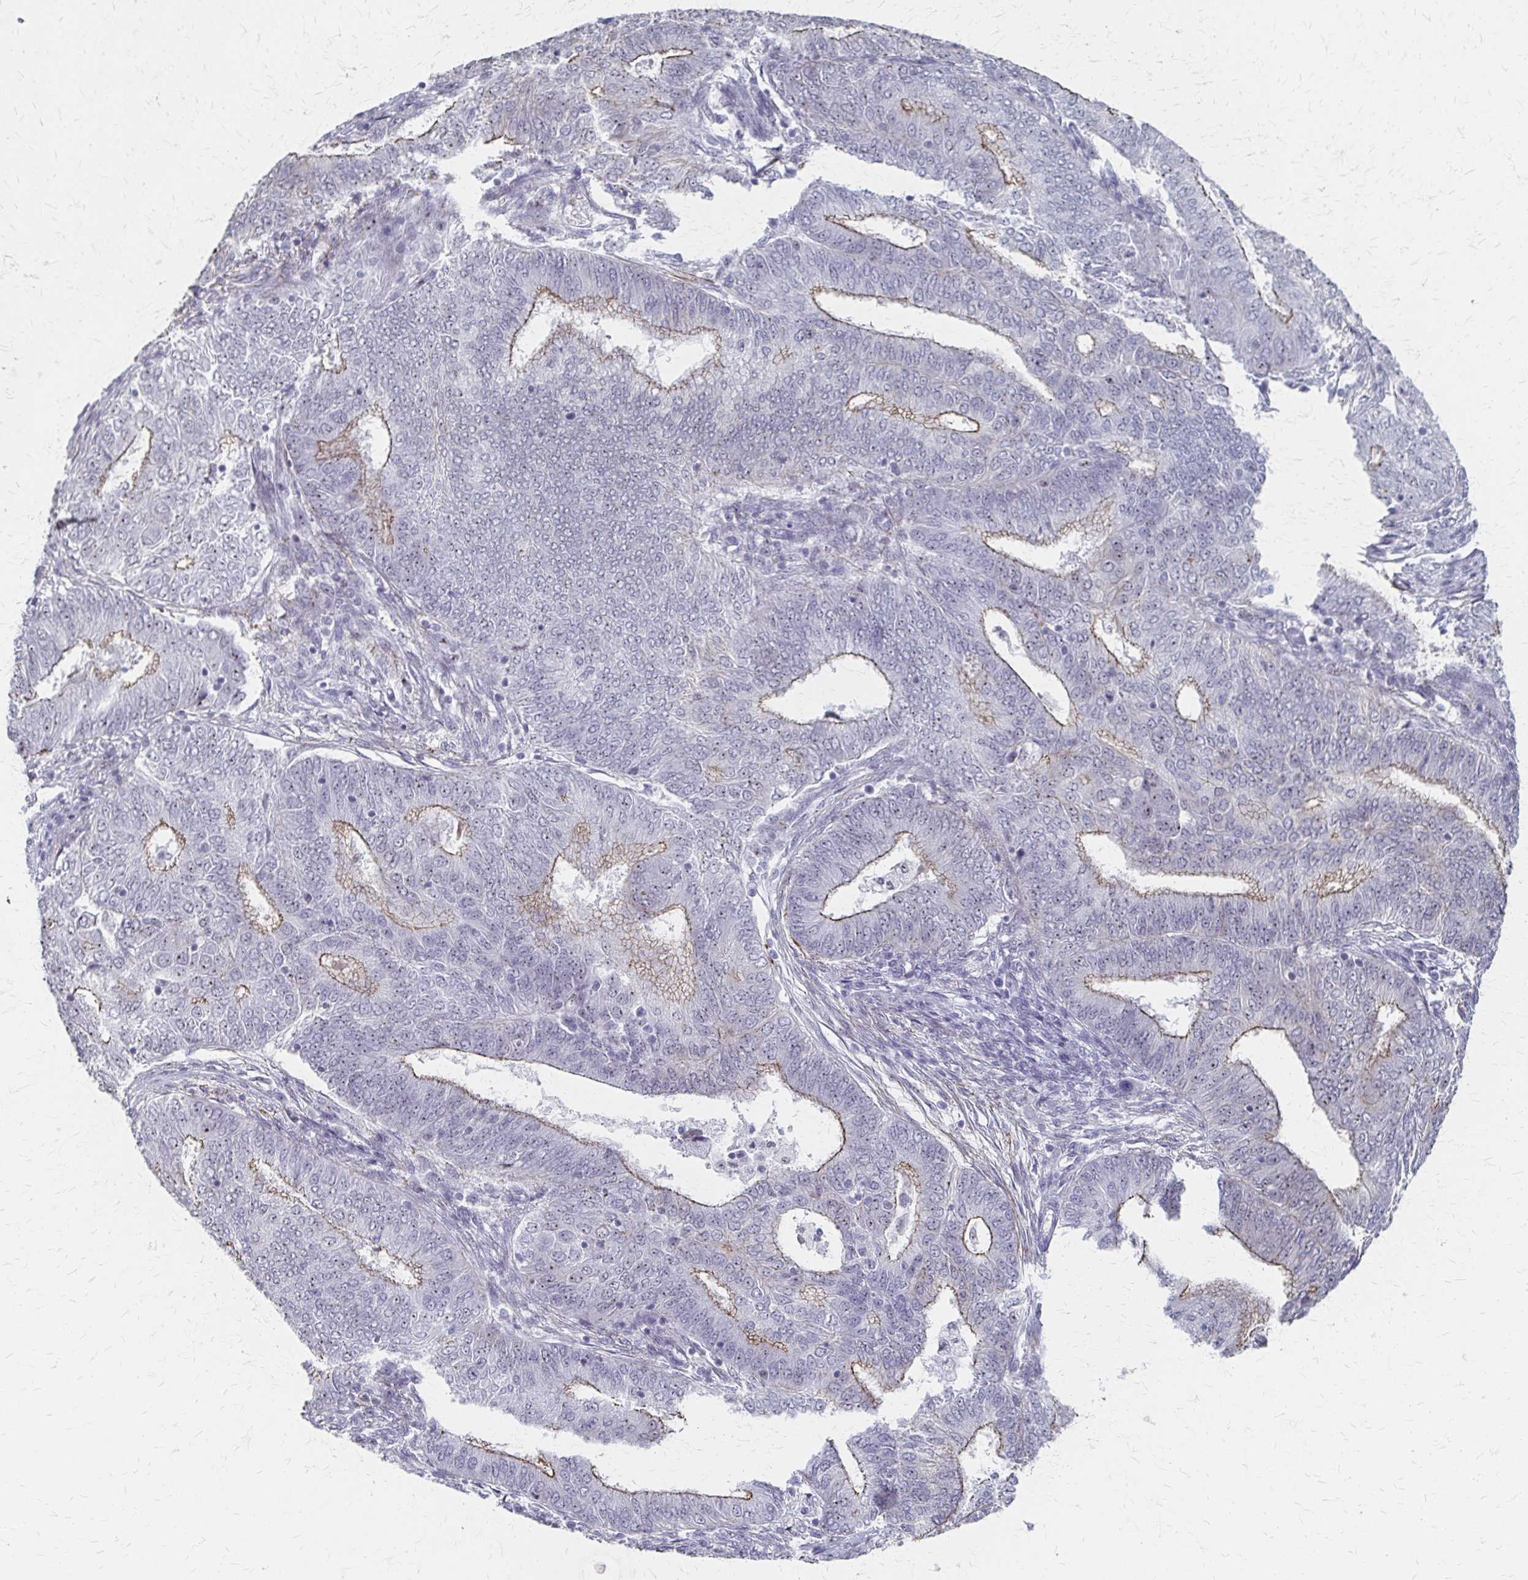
{"staining": {"intensity": "weak", "quantity": "<25%", "location": "cytoplasmic/membranous"}, "tissue": "endometrial cancer", "cell_type": "Tumor cells", "image_type": "cancer", "snomed": [{"axis": "morphology", "description": "Adenocarcinoma, NOS"}, {"axis": "topography", "description": "Endometrium"}], "caption": "A histopathology image of endometrial cancer (adenocarcinoma) stained for a protein exhibits no brown staining in tumor cells.", "gene": "PES1", "patient": {"sex": "female", "age": 62}}